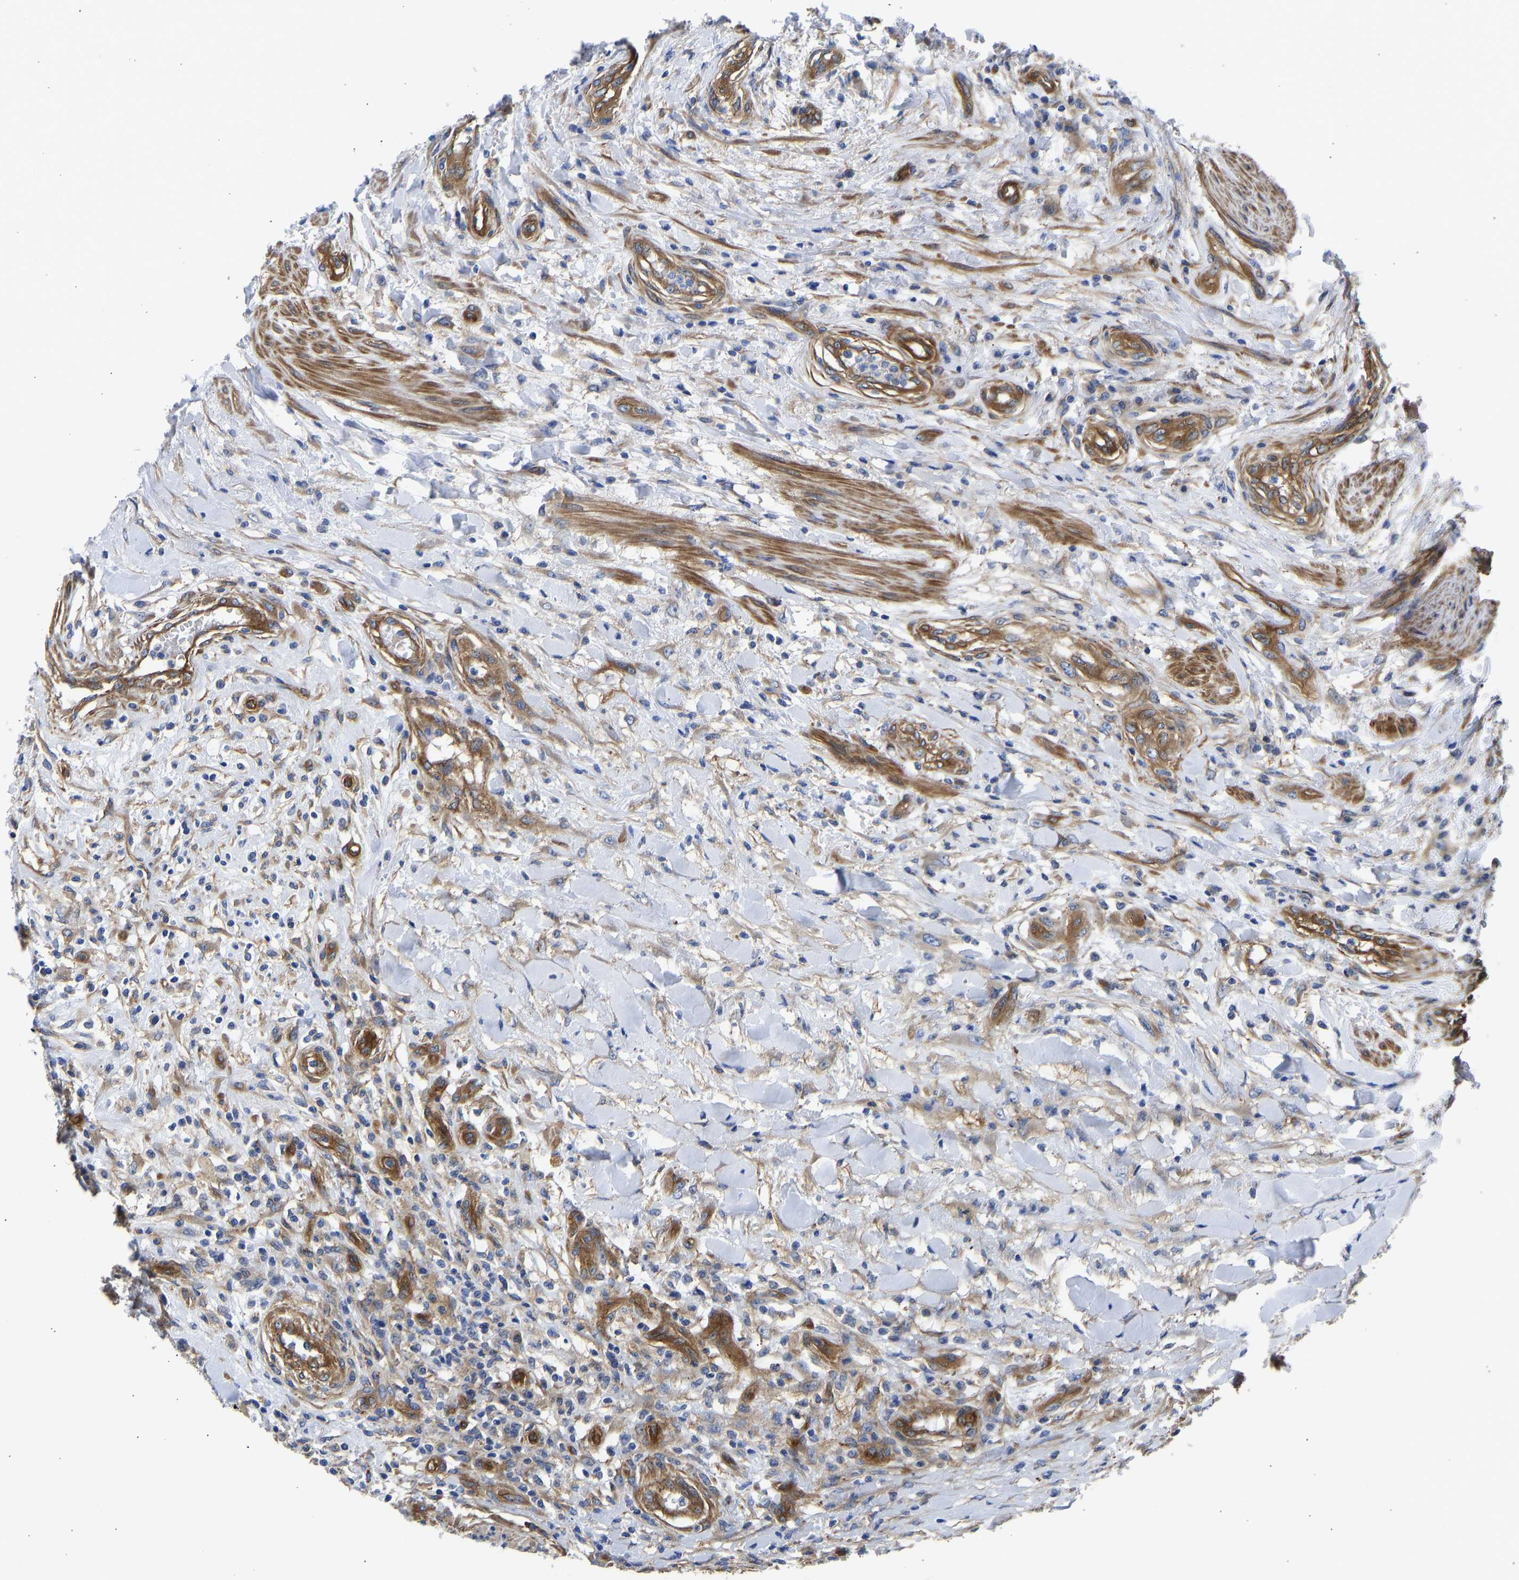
{"staining": {"intensity": "moderate", "quantity": ">75%", "location": "cytoplasmic/membranous"}, "tissue": "testis cancer", "cell_type": "Tumor cells", "image_type": "cancer", "snomed": [{"axis": "morphology", "description": "Seminoma, NOS"}, {"axis": "topography", "description": "Testis"}], "caption": "Testis cancer stained for a protein displays moderate cytoplasmic/membranous positivity in tumor cells. (DAB (3,3'-diaminobenzidine) IHC with brightfield microscopy, high magnification).", "gene": "MYO1C", "patient": {"sex": "male", "age": 59}}